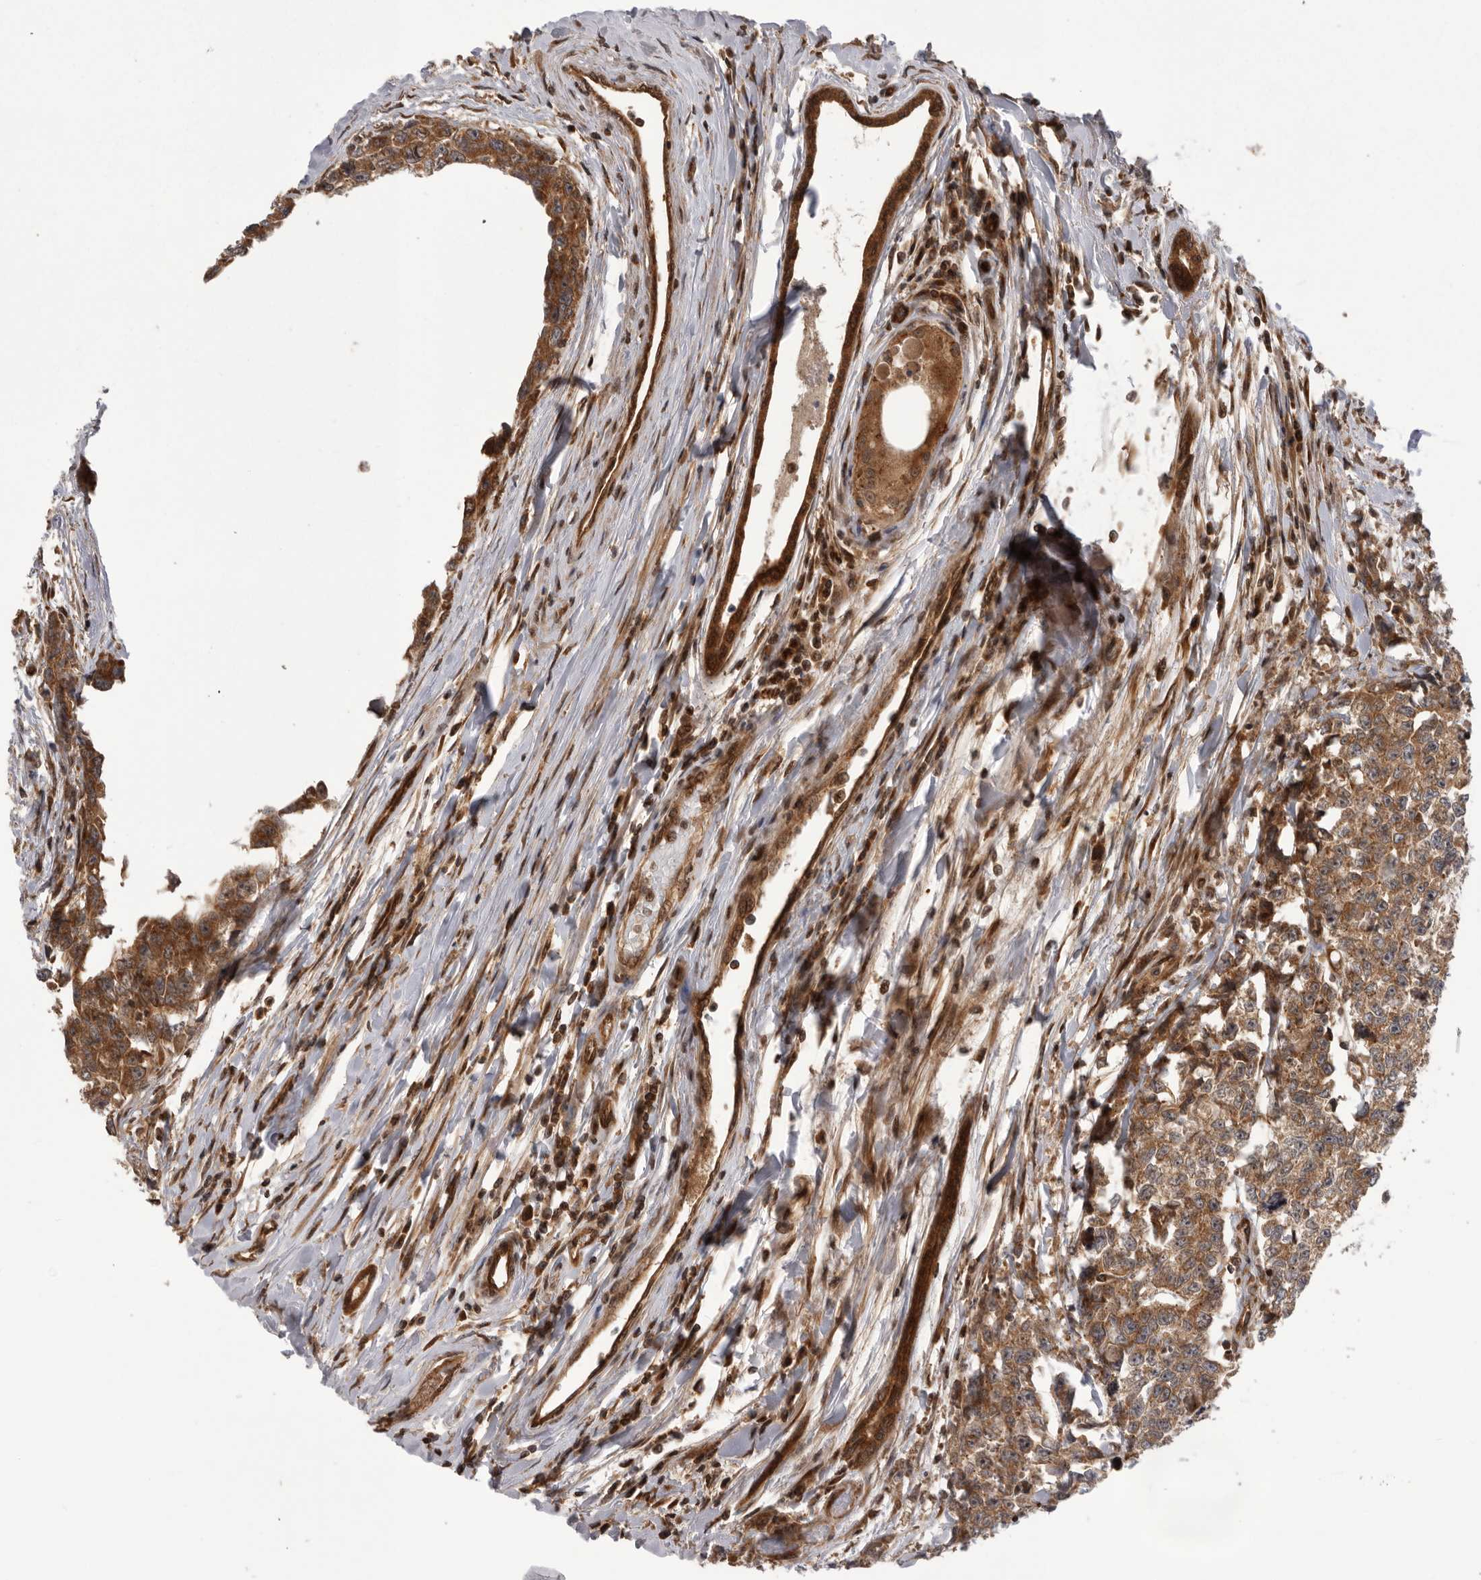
{"staining": {"intensity": "moderate", "quantity": ">75%", "location": "cytoplasmic/membranous"}, "tissue": "testis cancer", "cell_type": "Tumor cells", "image_type": "cancer", "snomed": [{"axis": "morphology", "description": "Carcinoma, Embryonal, NOS"}, {"axis": "topography", "description": "Testis"}], "caption": "This image shows testis cancer stained with immunohistochemistry to label a protein in brown. The cytoplasmic/membranous of tumor cells show moderate positivity for the protein. Nuclei are counter-stained blue.", "gene": "DHDDS", "patient": {"sex": "male", "age": 28}}